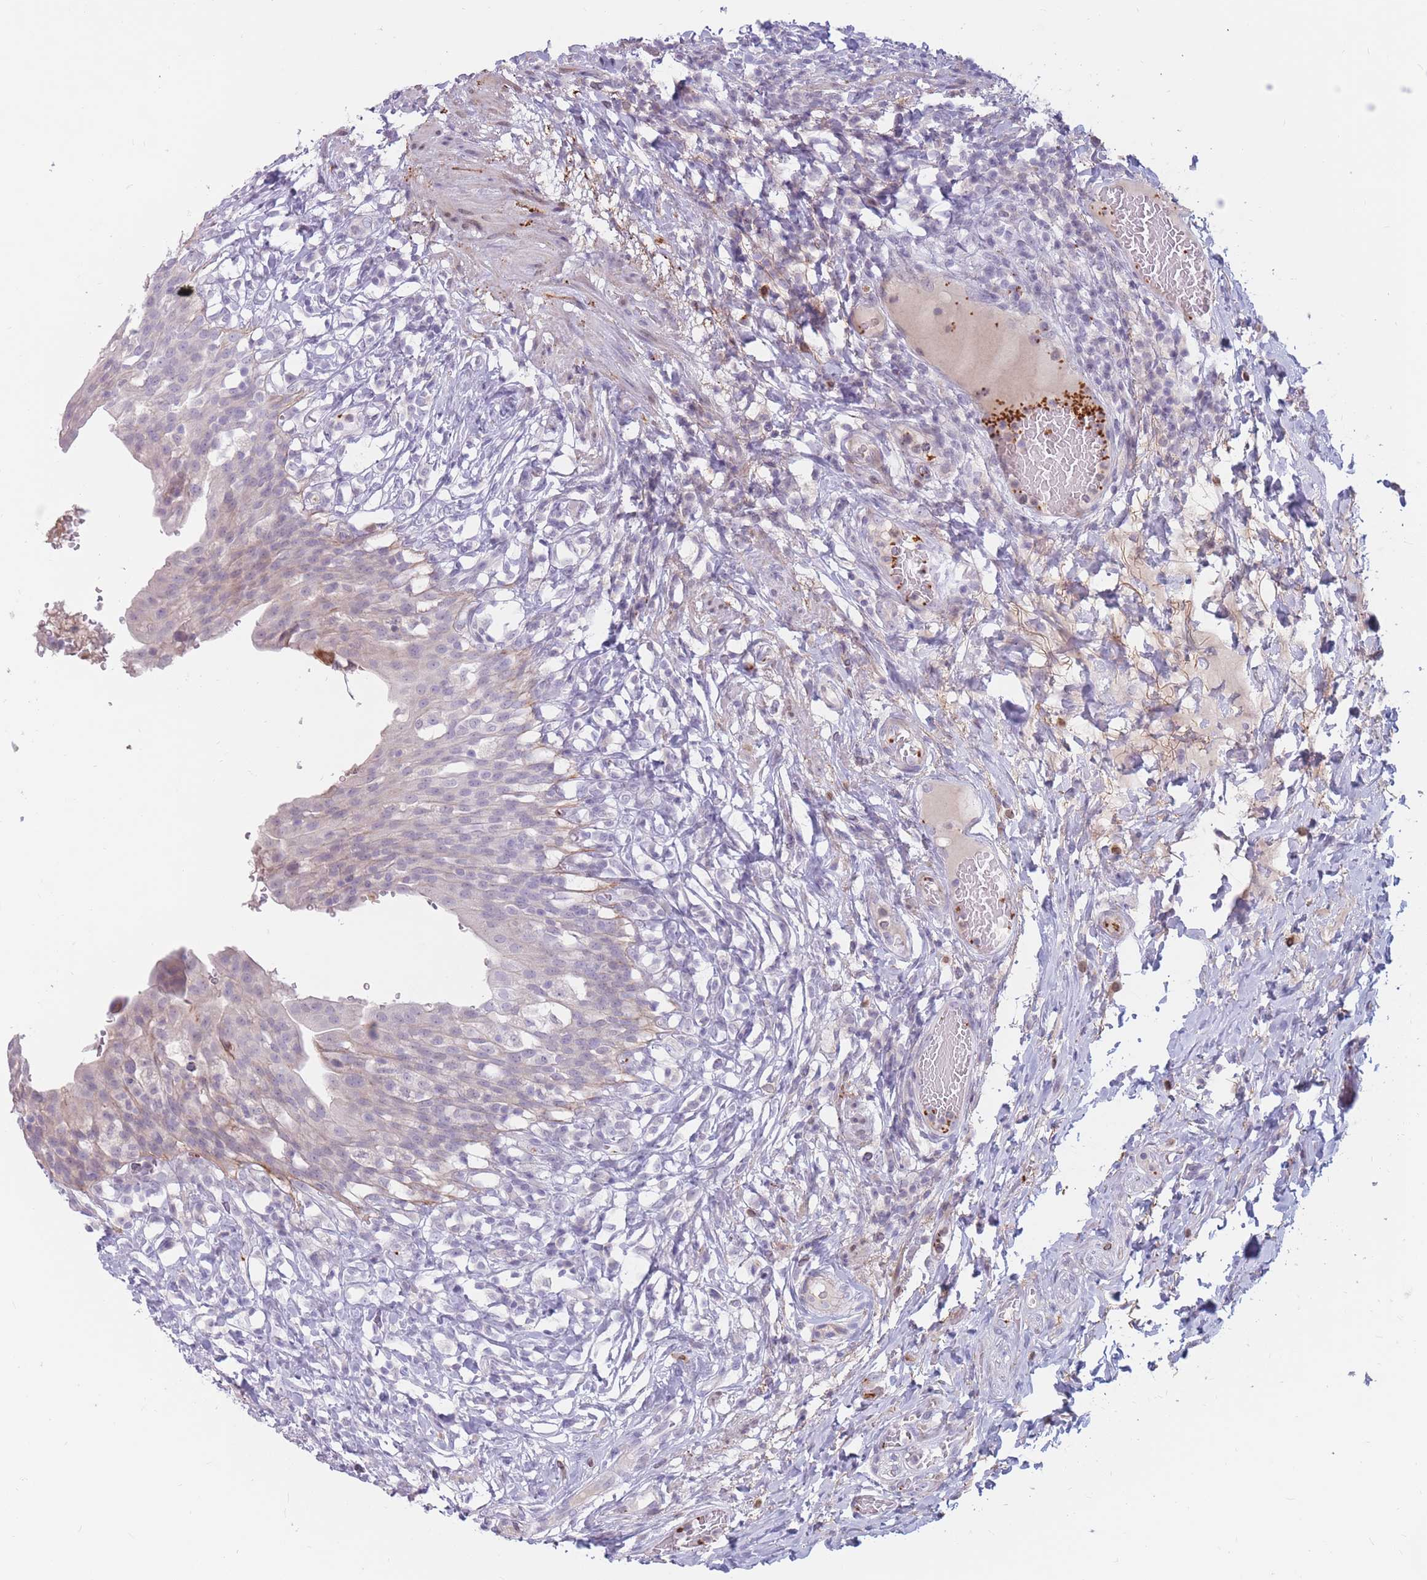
{"staining": {"intensity": "negative", "quantity": "none", "location": "none"}, "tissue": "urinary bladder", "cell_type": "Urothelial cells", "image_type": "normal", "snomed": [{"axis": "morphology", "description": "Normal tissue, NOS"}, {"axis": "morphology", "description": "Inflammation, NOS"}, {"axis": "topography", "description": "Urinary bladder"}], "caption": "This is a photomicrograph of IHC staining of benign urinary bladder, which shows no expression in urothelial cells.", "gene": "PTGDR", "patient": {"sex": "male", "age": 64}}